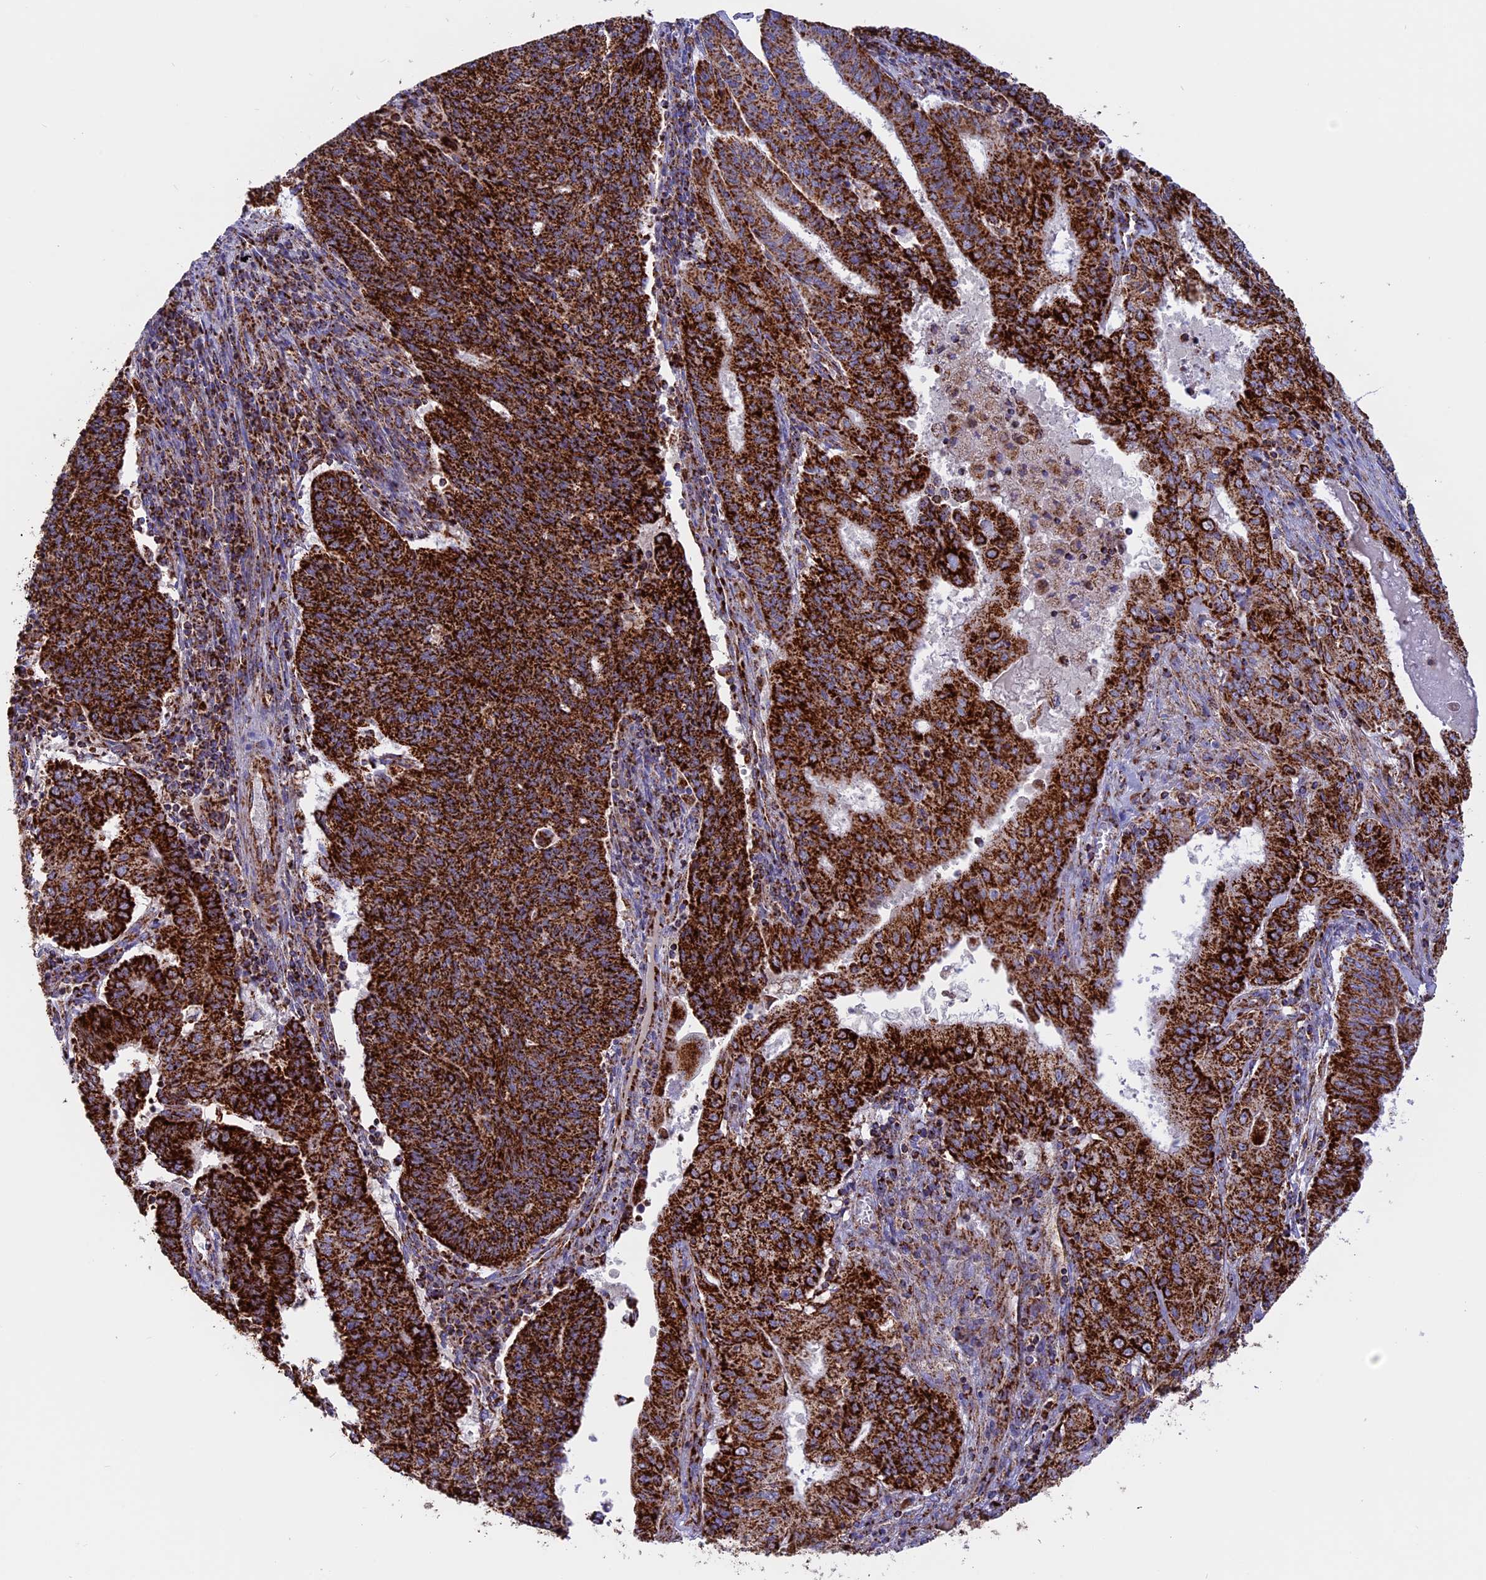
{"staining": {"intensity": "strong", "quantity": ">75%", "location": "cytoplasmic/membranous"}, "tissue": "endometrial cancer", "cell_type": "Tumor cells", "image_type": "cancer", "snomed": [{"axis": "morphology", "description": "Adenocarcinoma, NOS"}, {"axis": "topography", "description": "Endometrium"}], "caption": "Human endometrial cancer (adenocarcinoma) stained with a brown dye displays strong cytoplasmic/membranous positive positivity in approximately >75% of tumor cells.", "gene": "UQCRB", "patient": {"sex": "female", "age": 59}}